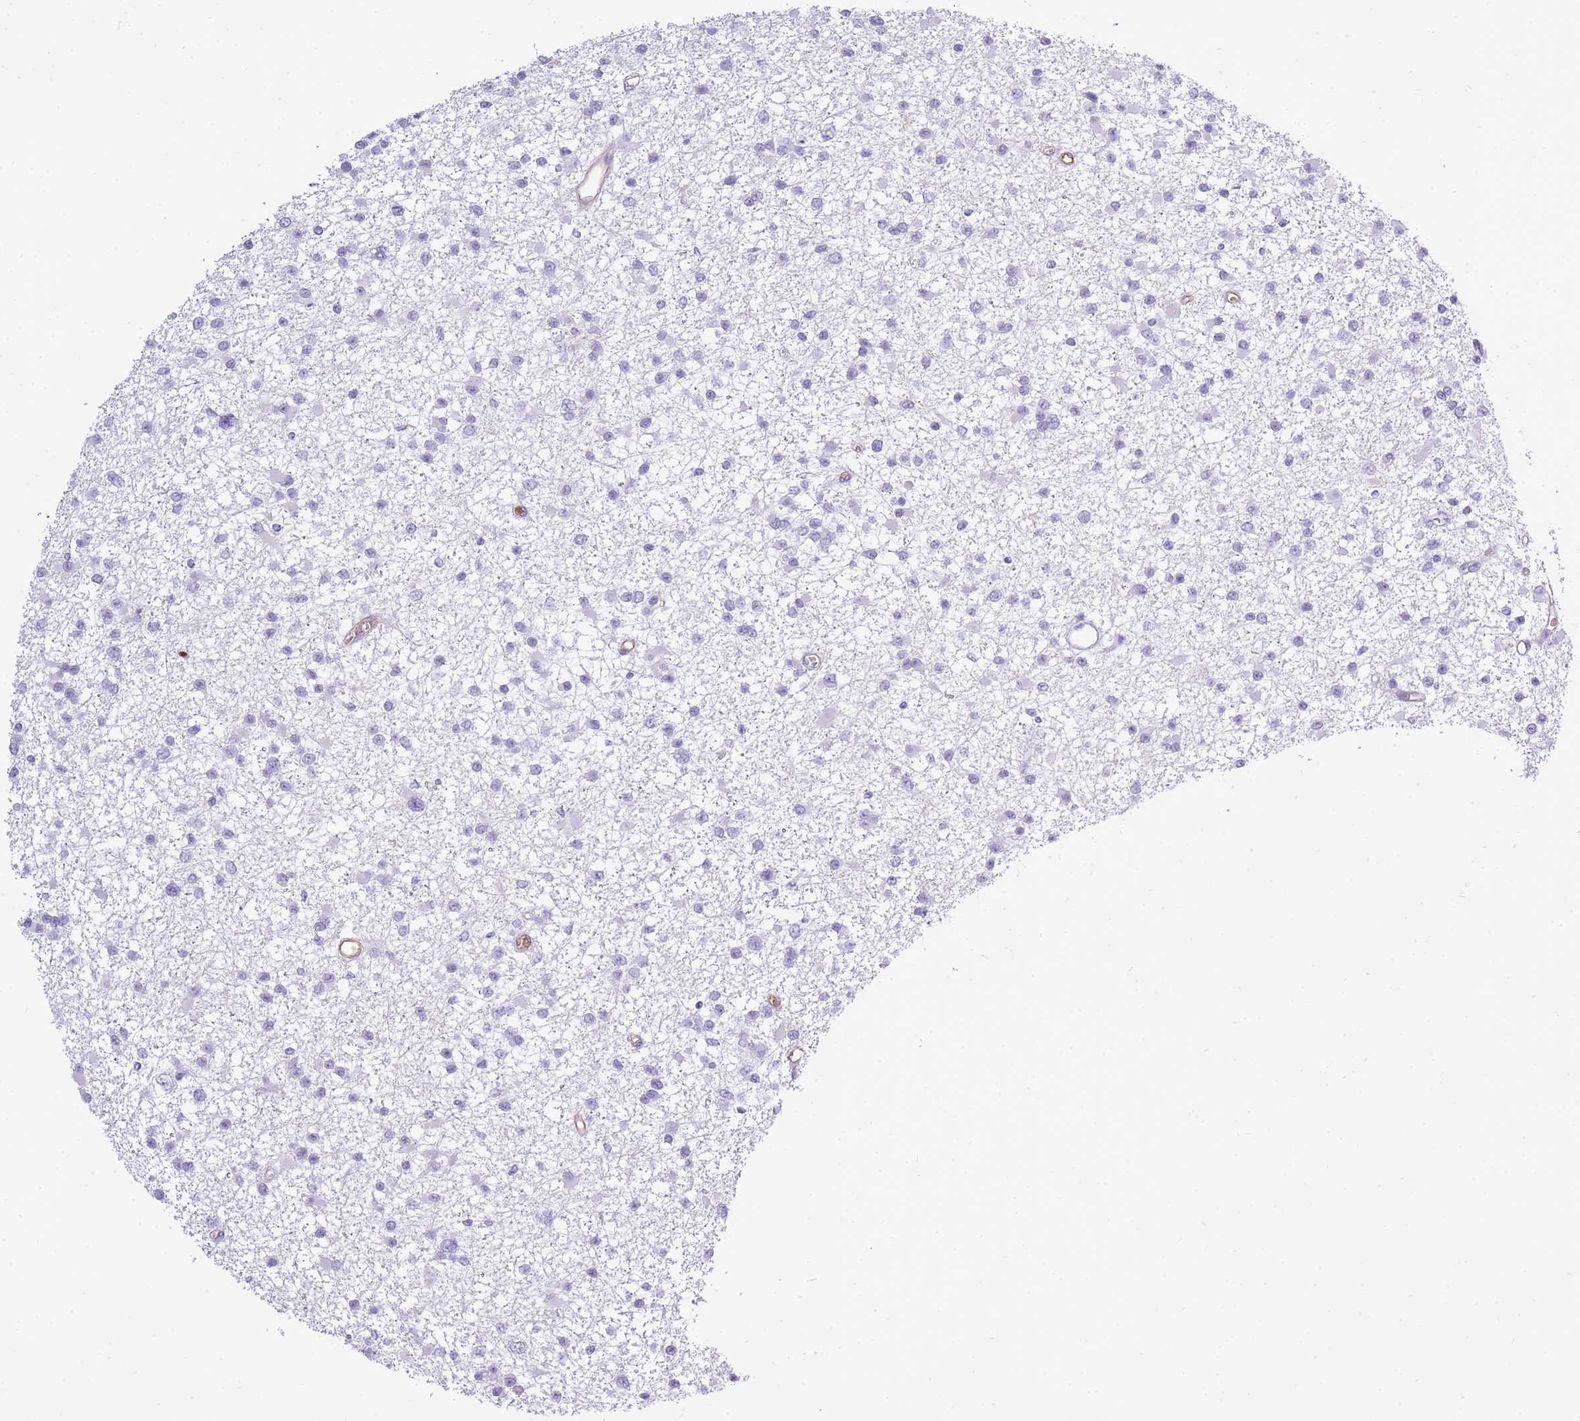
{"staining": {"intensity": "negative", "quantity": "none", "location": "none"}, "tissue": "glioma", "cell_type": "Tumor cells", "image_type": "cancer", "snomed": [{"axis": "morphology", "description": "Glioma, malignant, Low grade"}, {"axis": "topography", "description": "Brain"}], "caption": "DAB immunohistochemical staining of human malignant glioma (low-grade) demonstrates no significant positivity in tumor cells.", "gene": "IGKV1D-42", "patient": {"sex": "female", "age": 22}}